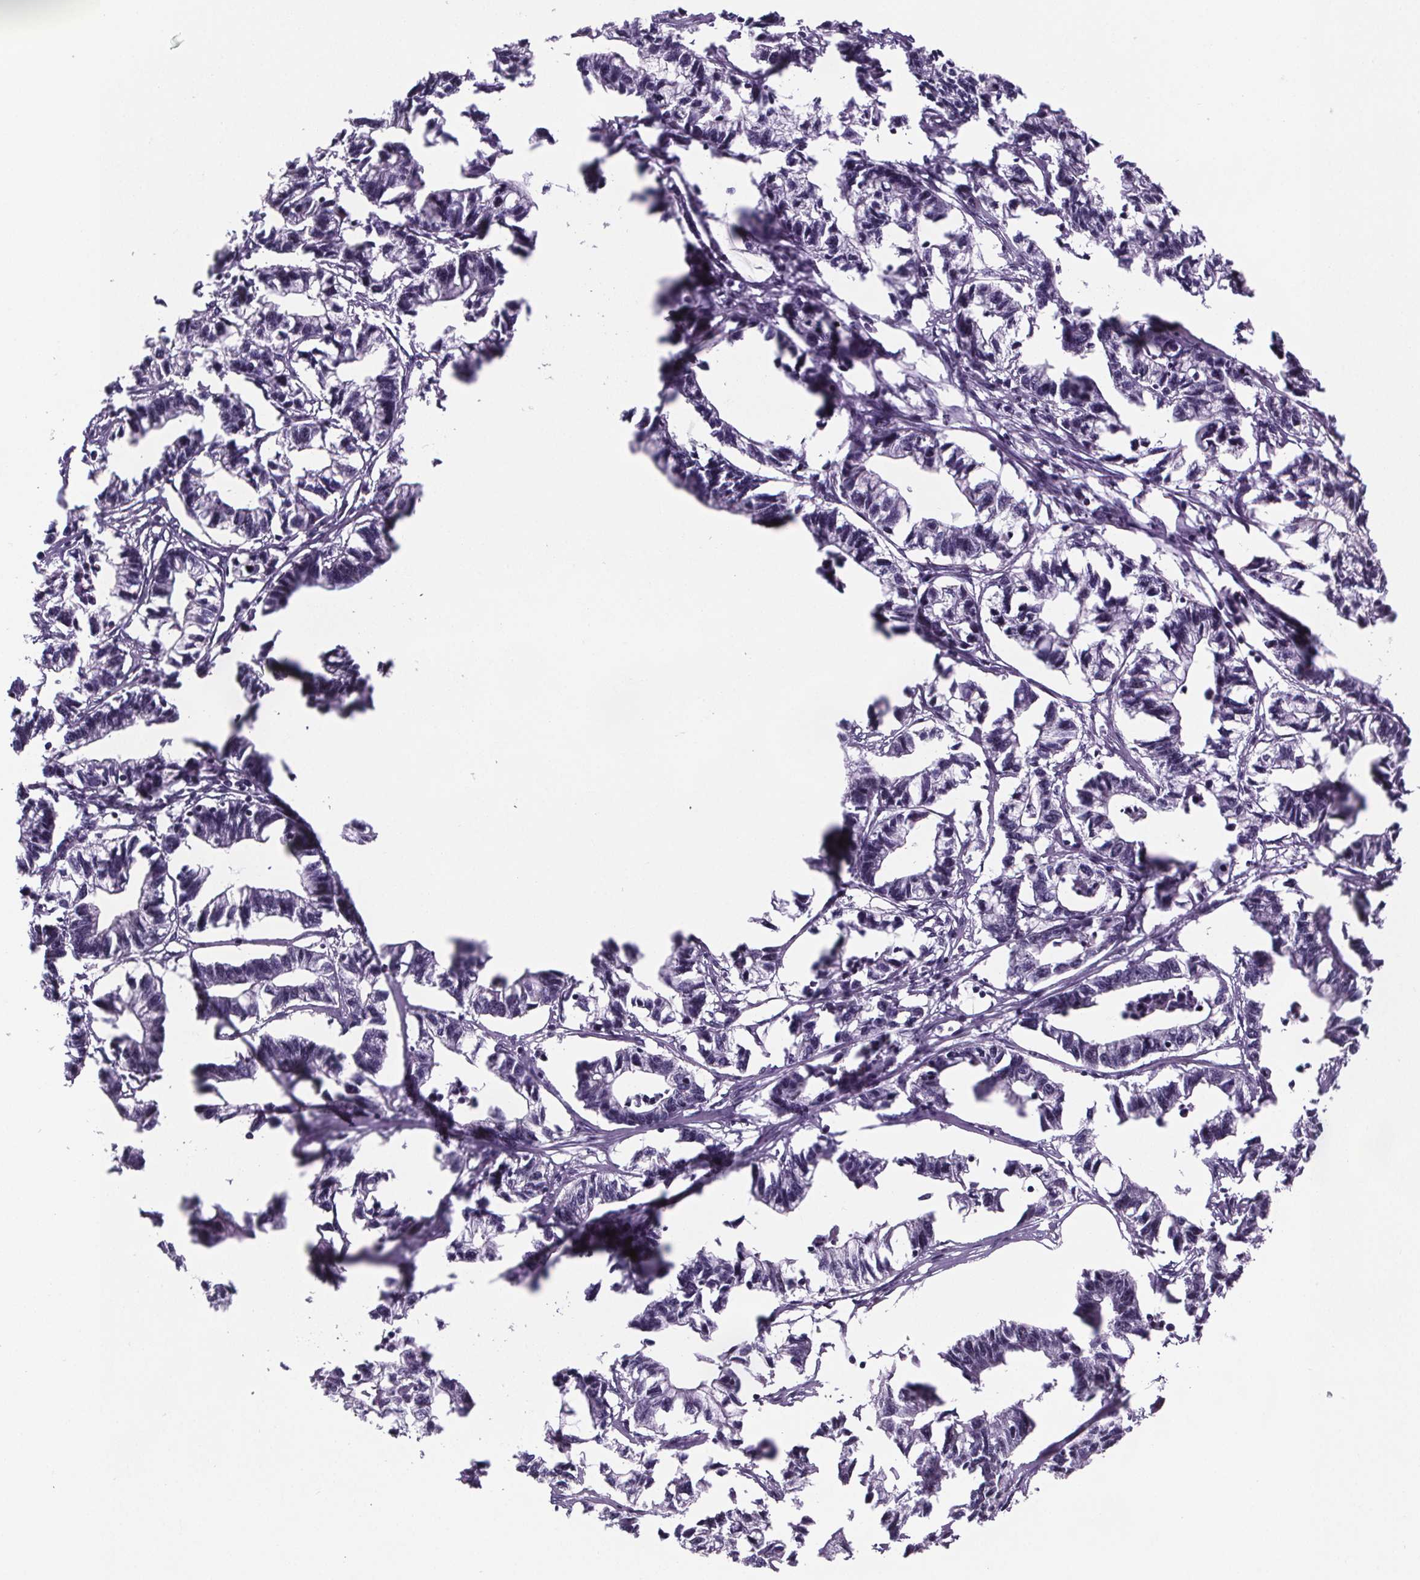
{"staining": {"intensity": "negative", "quantity": "none", "location": "none"}, "tissue": "stomach cancer", "cell_type": "Tumor cells", "image_type": "cancer", "snomed": [{"axis": "morphology", "description": "Adenocarcinoma, NOS"}, {"axis": "topography", "description": "Stomach"}], "caption": "The immunohistochemistry (IHC) histopathology image has no significant positivity in tumor cells of stomach cancer tissue.", "gene": "TTC12", "patient": {"sex": "male", "age": 83}}